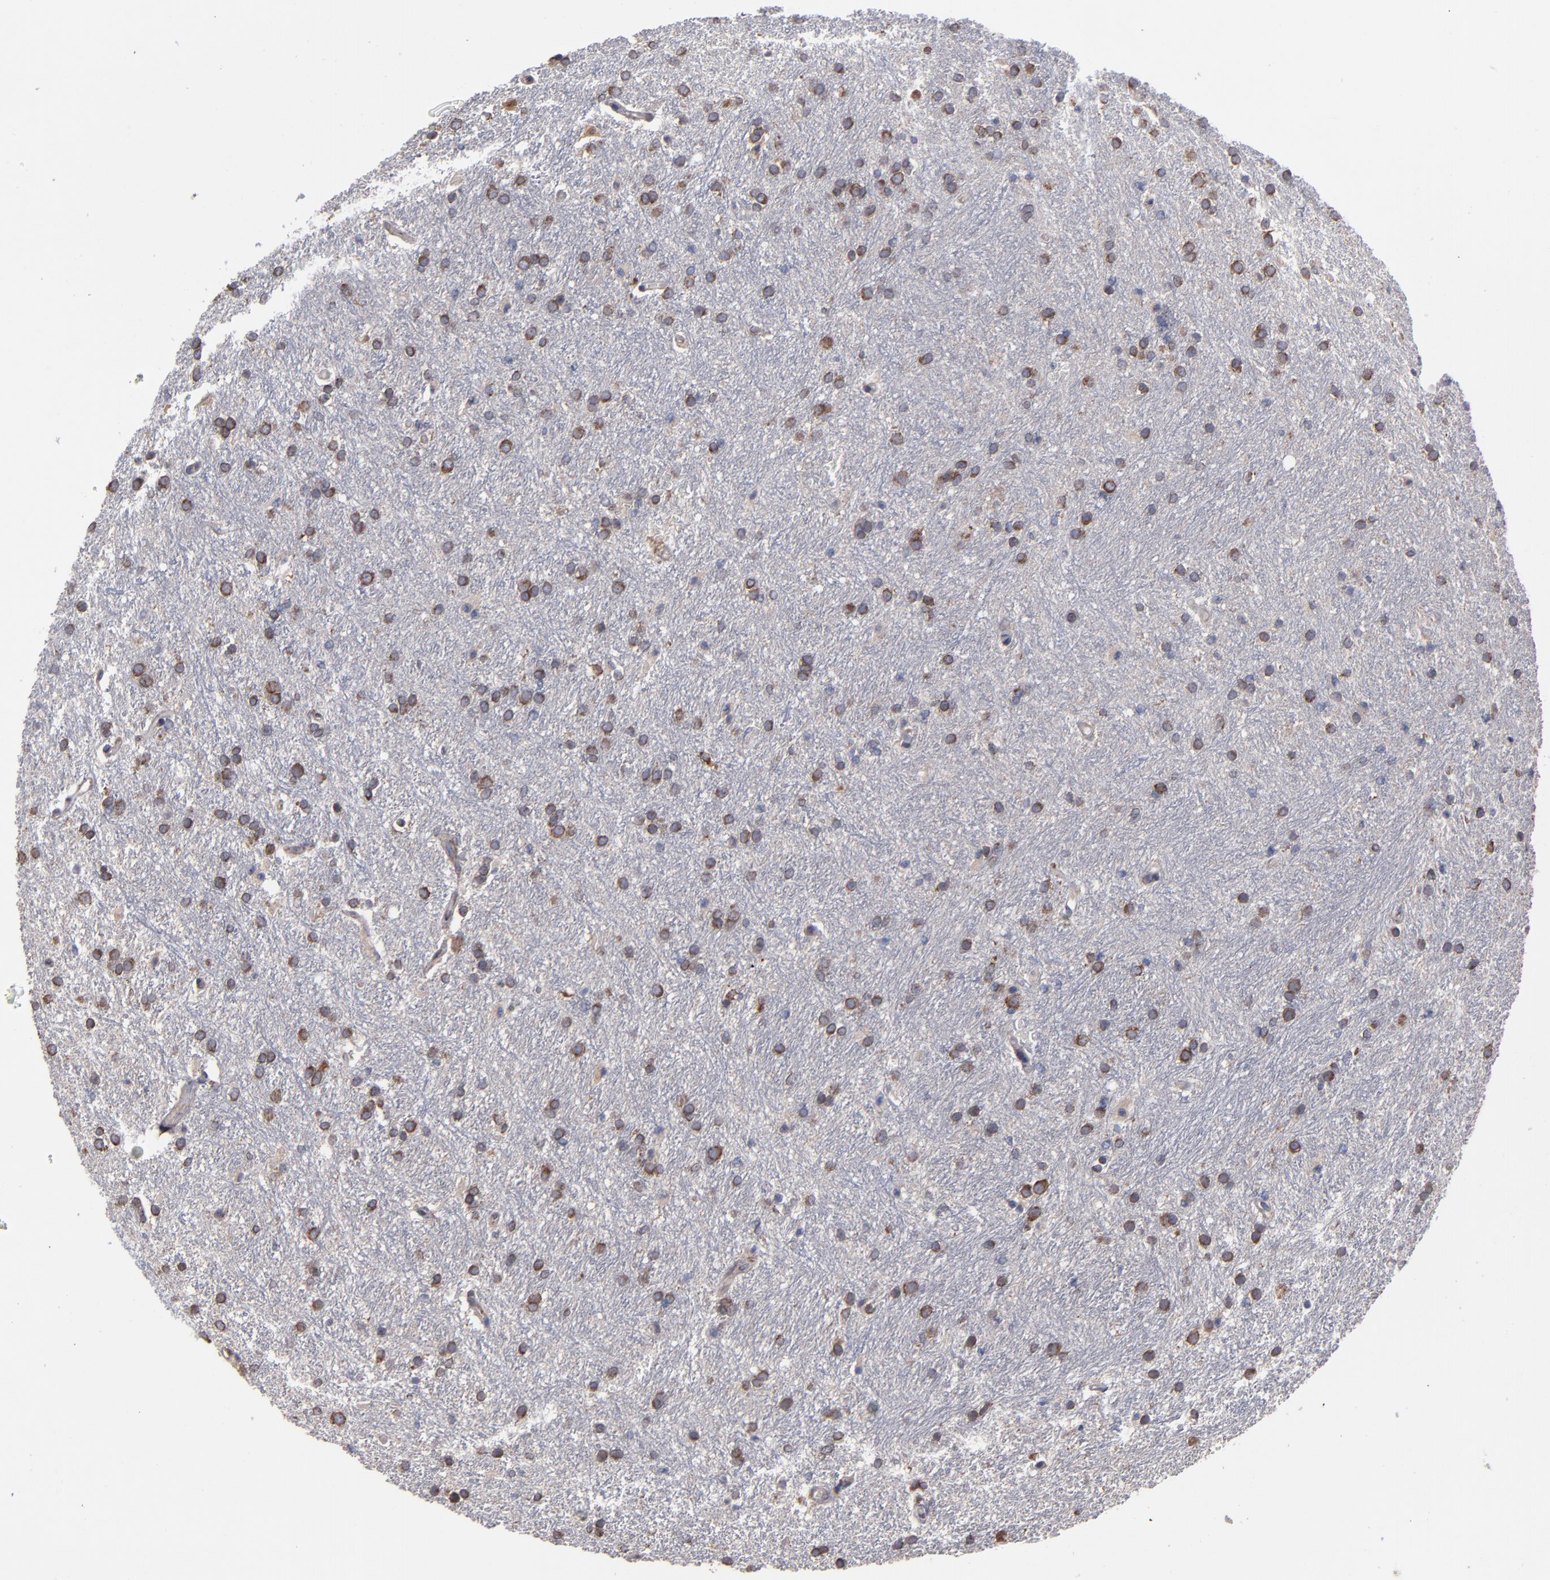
{"staining": {"intensity": "moderate", "quantity": "25%-75%", "location": "cytoplasmic/membranous"}, "tissue": "glioma", "cell_type": "Tumor cells", "image_type": "cancer", "snomed": [{"axis": "morphology", "description": "Glioma, malignant, High grade"}, {"axis": "topography", "description": "Brain"}], "caption": "Immunohistochemical staining of human malignant high-grade glioma shows medium levels of moderate cytoplasmic/membranous staining in about 25%-75% of tumor cells. The protein is shown in brown color, while the nuclei are stained blue.", "gene": "SND1", "patient": {"sex": "female", "age": 50}}